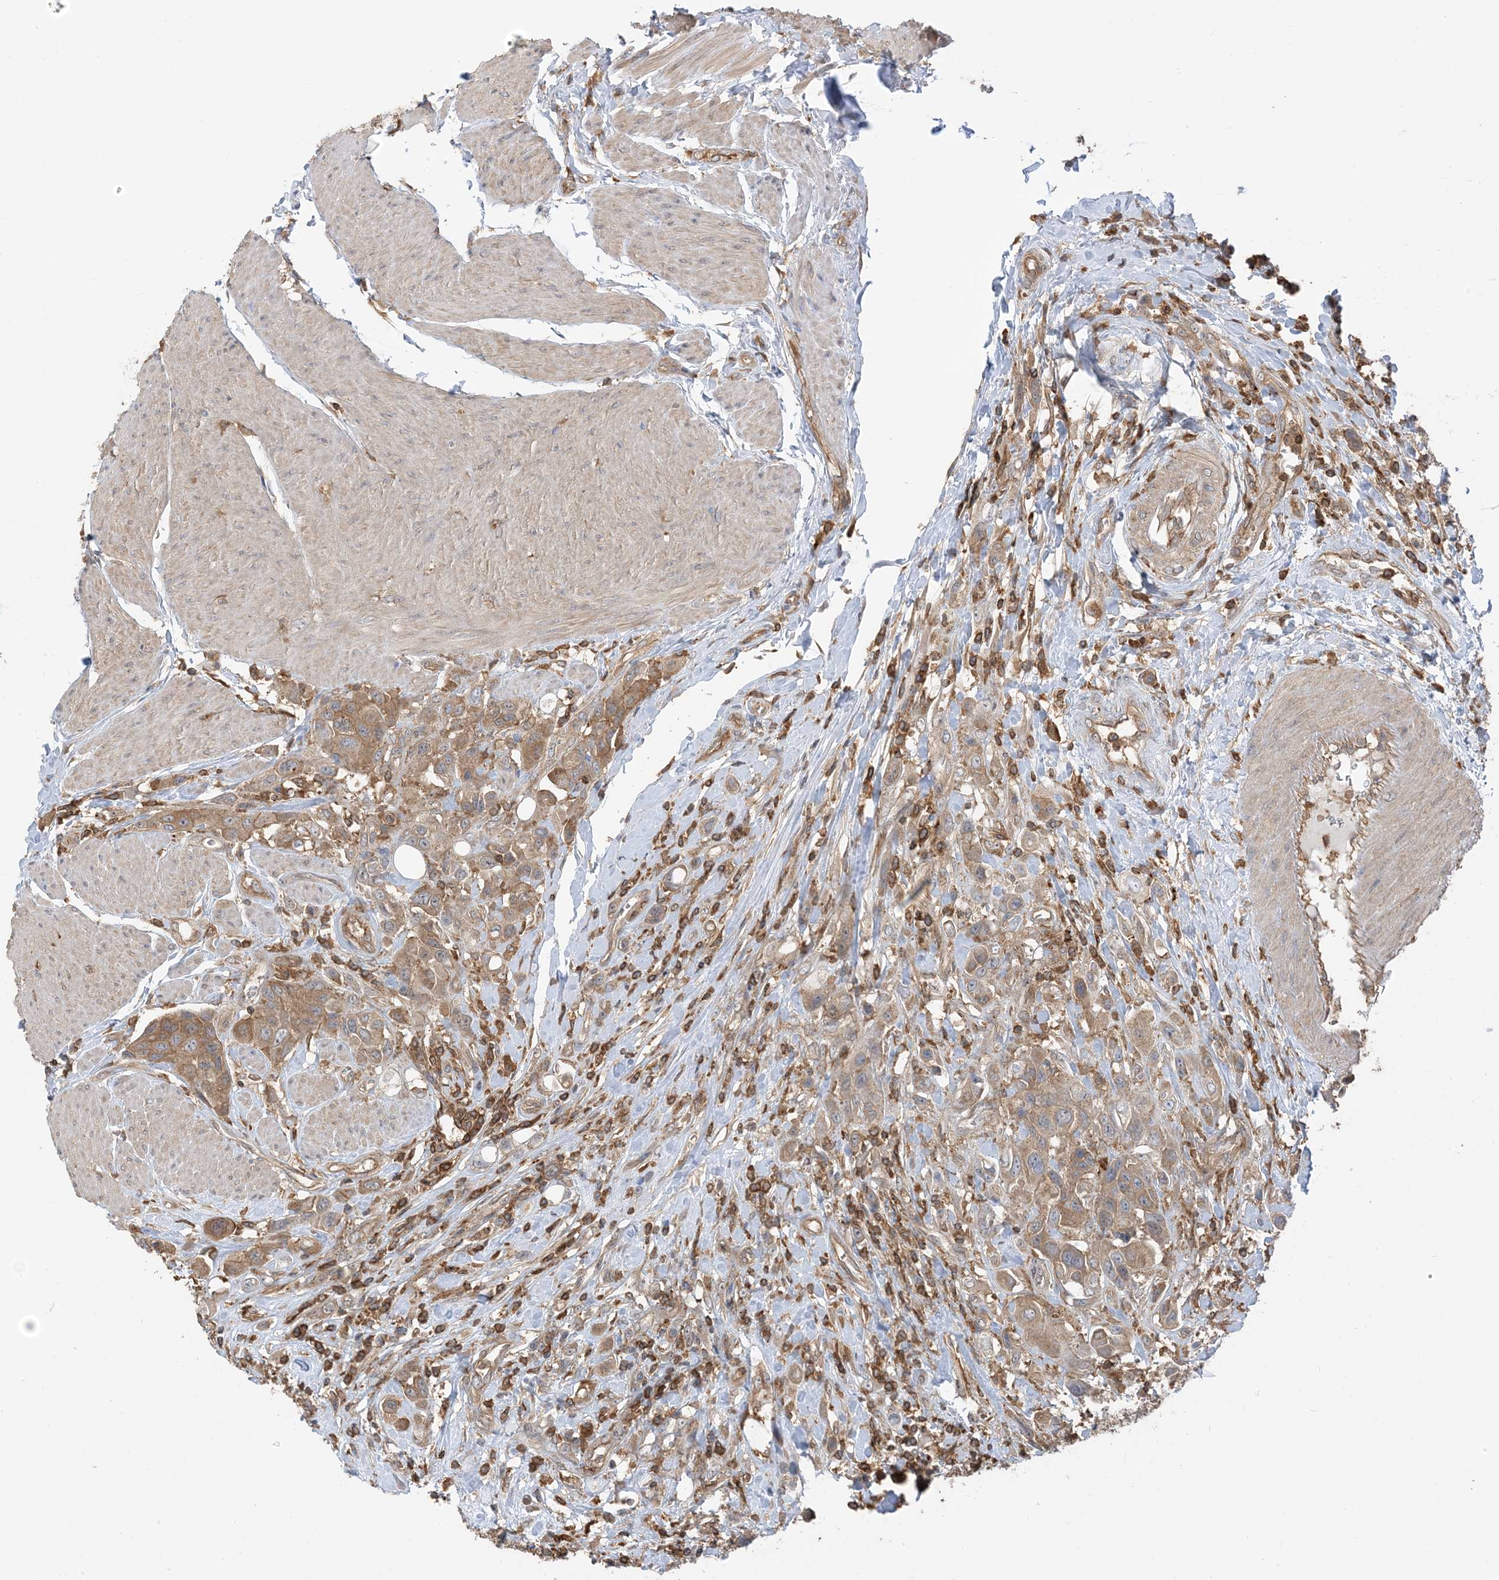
{"staining": {"intensity": "moderate", "quantity": ">75%", "location": "cytoplasmic/membranous"}, "tissue": "urothelial cancer", "cell_type": "Tumor cells", "image_type": "cancer", "snomed": [{"axis": "morphology", "description": "Urothelial carcinoma, High grade"}, {"axis": "topography", "description": "Urinary bladder"}], "caption": "This is a micrograph of immunohistochemistry staining of urothelial cancer, which shows moderate positivity in the cytoplasmic/membranous of tumor cells.", "gene": "CAPZB", "patient": {"sex": "male", "age": 50}}